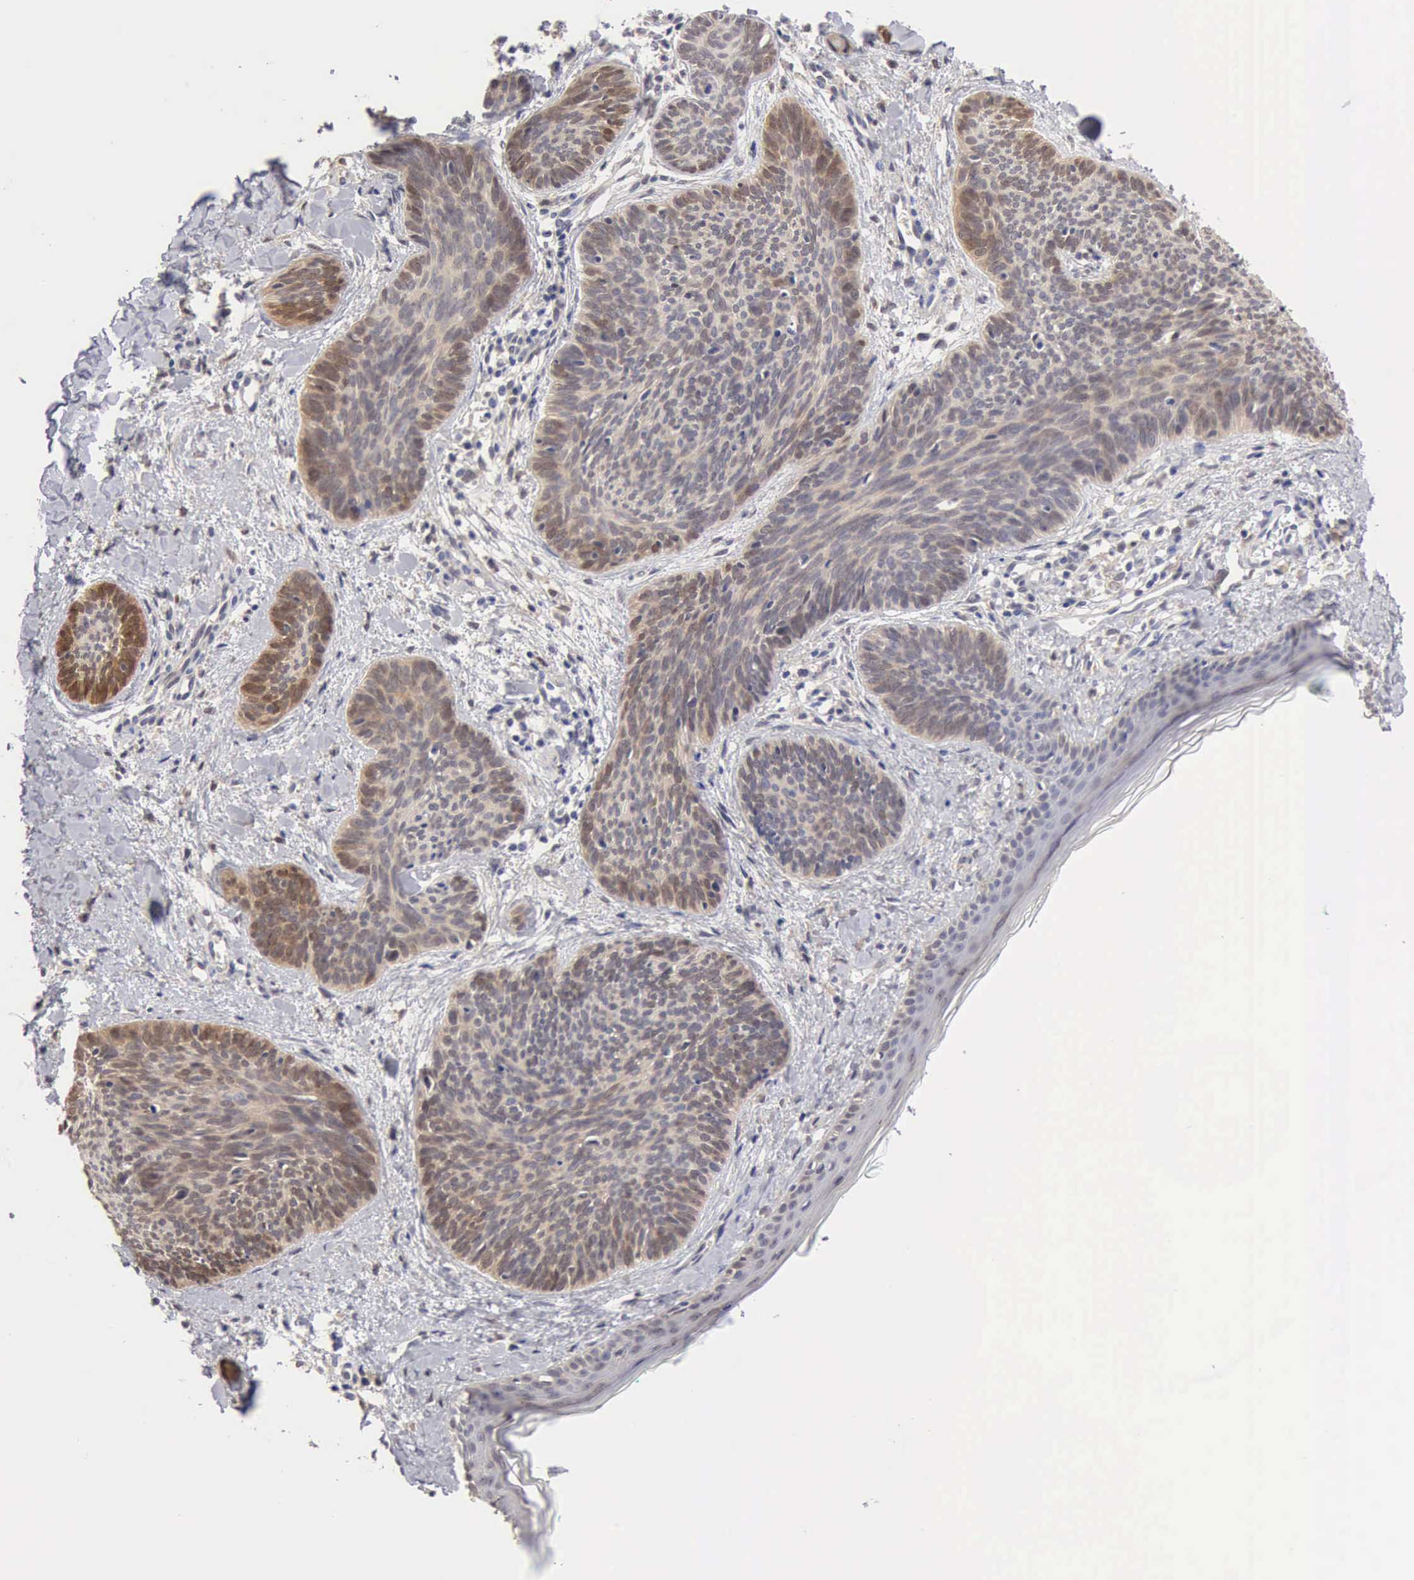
{"staining": {"intensity": "weak", "quantity": "25%-75%", "location": "cytoplasmic/membranous"}, "tissue": "skin cancer", "cell_type": "Tumor cells", "image_type": "cancer", "snomed": [{"axis": "morphology", "description": "Basal cell carcinoma"}, {"axis": "topography", "description": "Skin"}], "caption": "Weak cytoplasmic/membranous staining for a protein is present in about 25%-75% of tumor cells of skin cancer (basal cell carcinoma) using immunohistochemistry (IHC).", "gene": "PTGR2", "patient": {"sex": "female", "age": 81}}